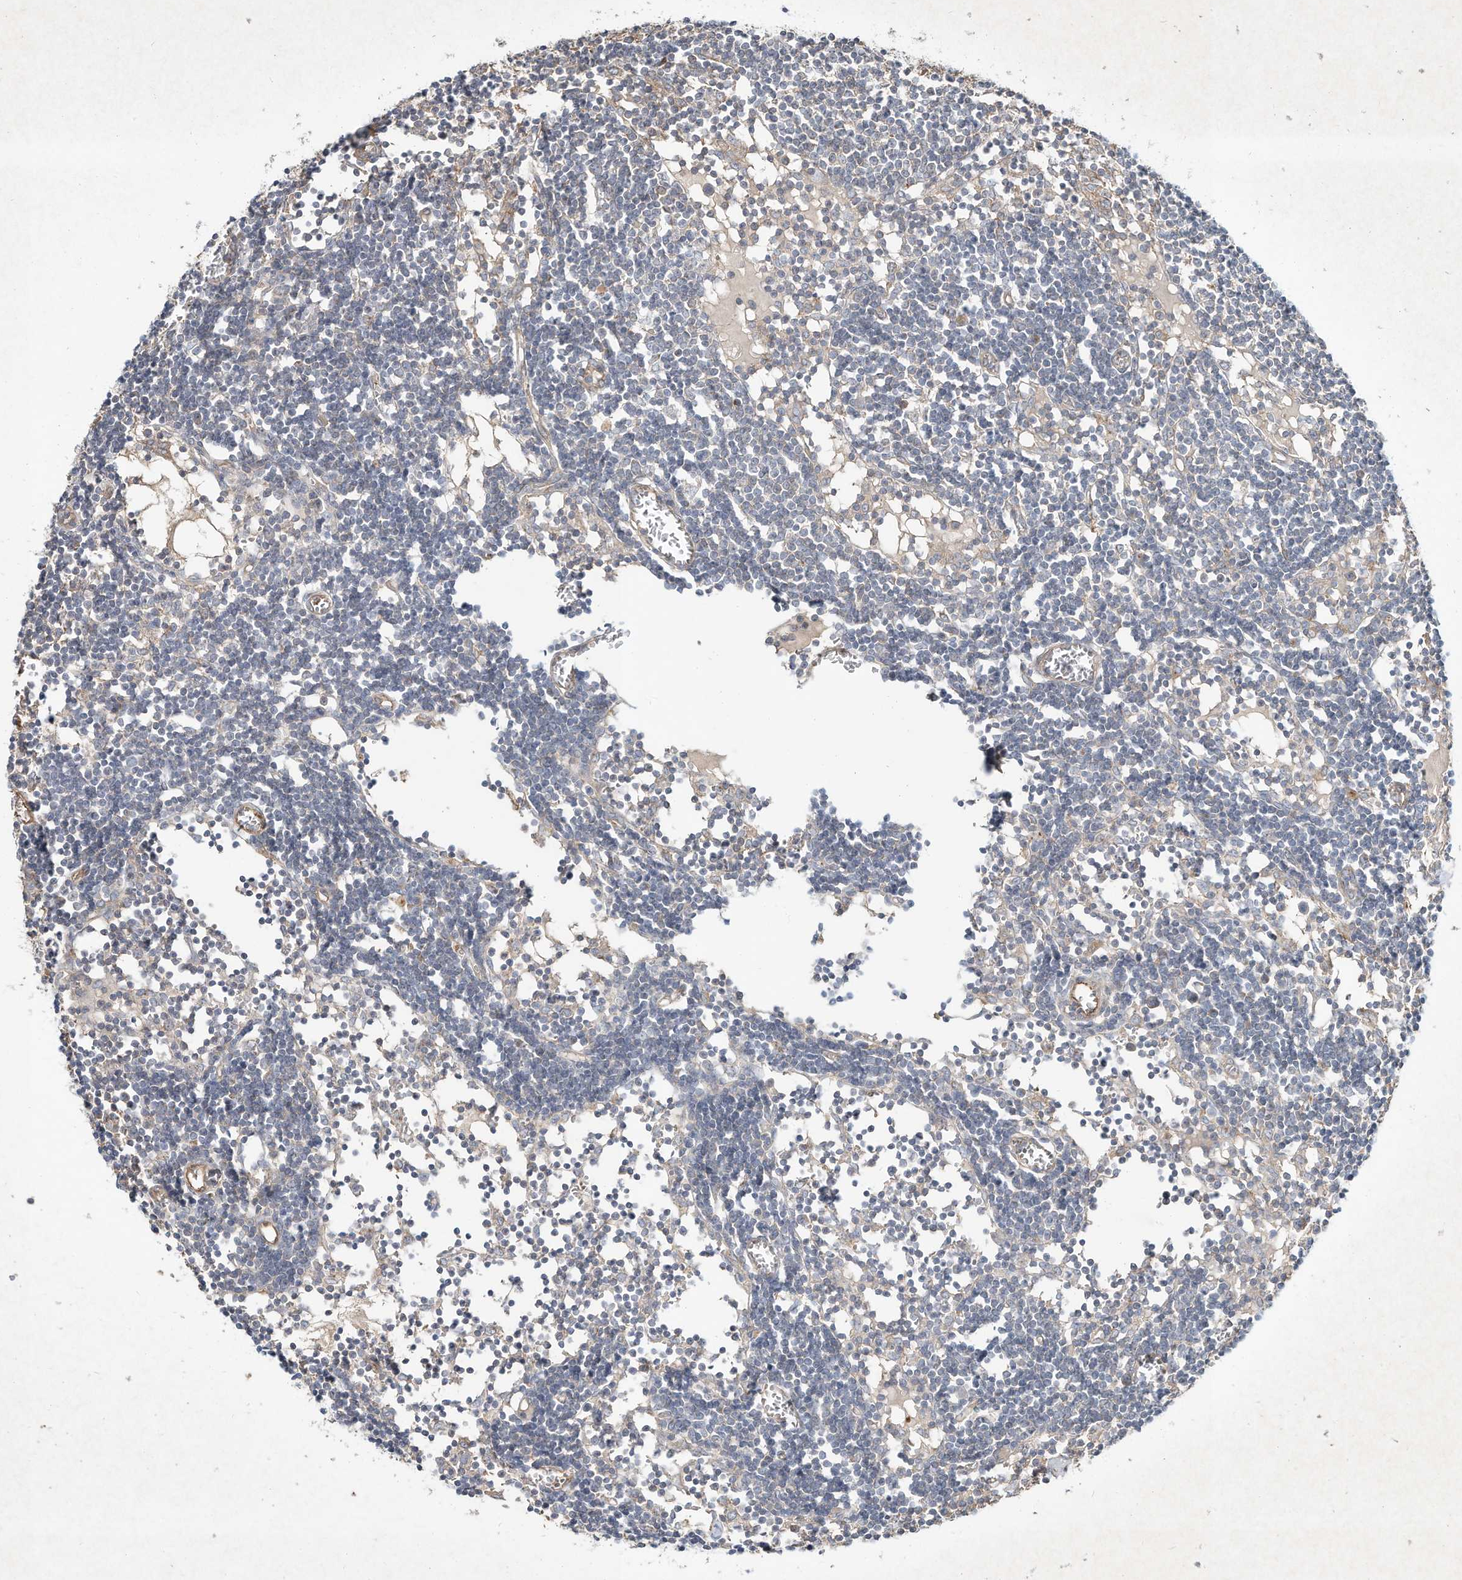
{"staining": {"intensity": "negative", "quantity": "none", "location": "none"}, "tissue": "lymph node", "cell_type": "Germinal center cells", "image_type": "normal", "snomed": [{"axis": "morphology", "description": "Normal tissue, NOS"}, {"axis": "topography", "description": "Lymph node"}], "caption": "IHC photomicrograph of benign lymph node stained for a protein (brown), which exhibits no expression in germinal center cells.", "gene": "HTR5A", "patient": {"sex": "female", "age": 11}}